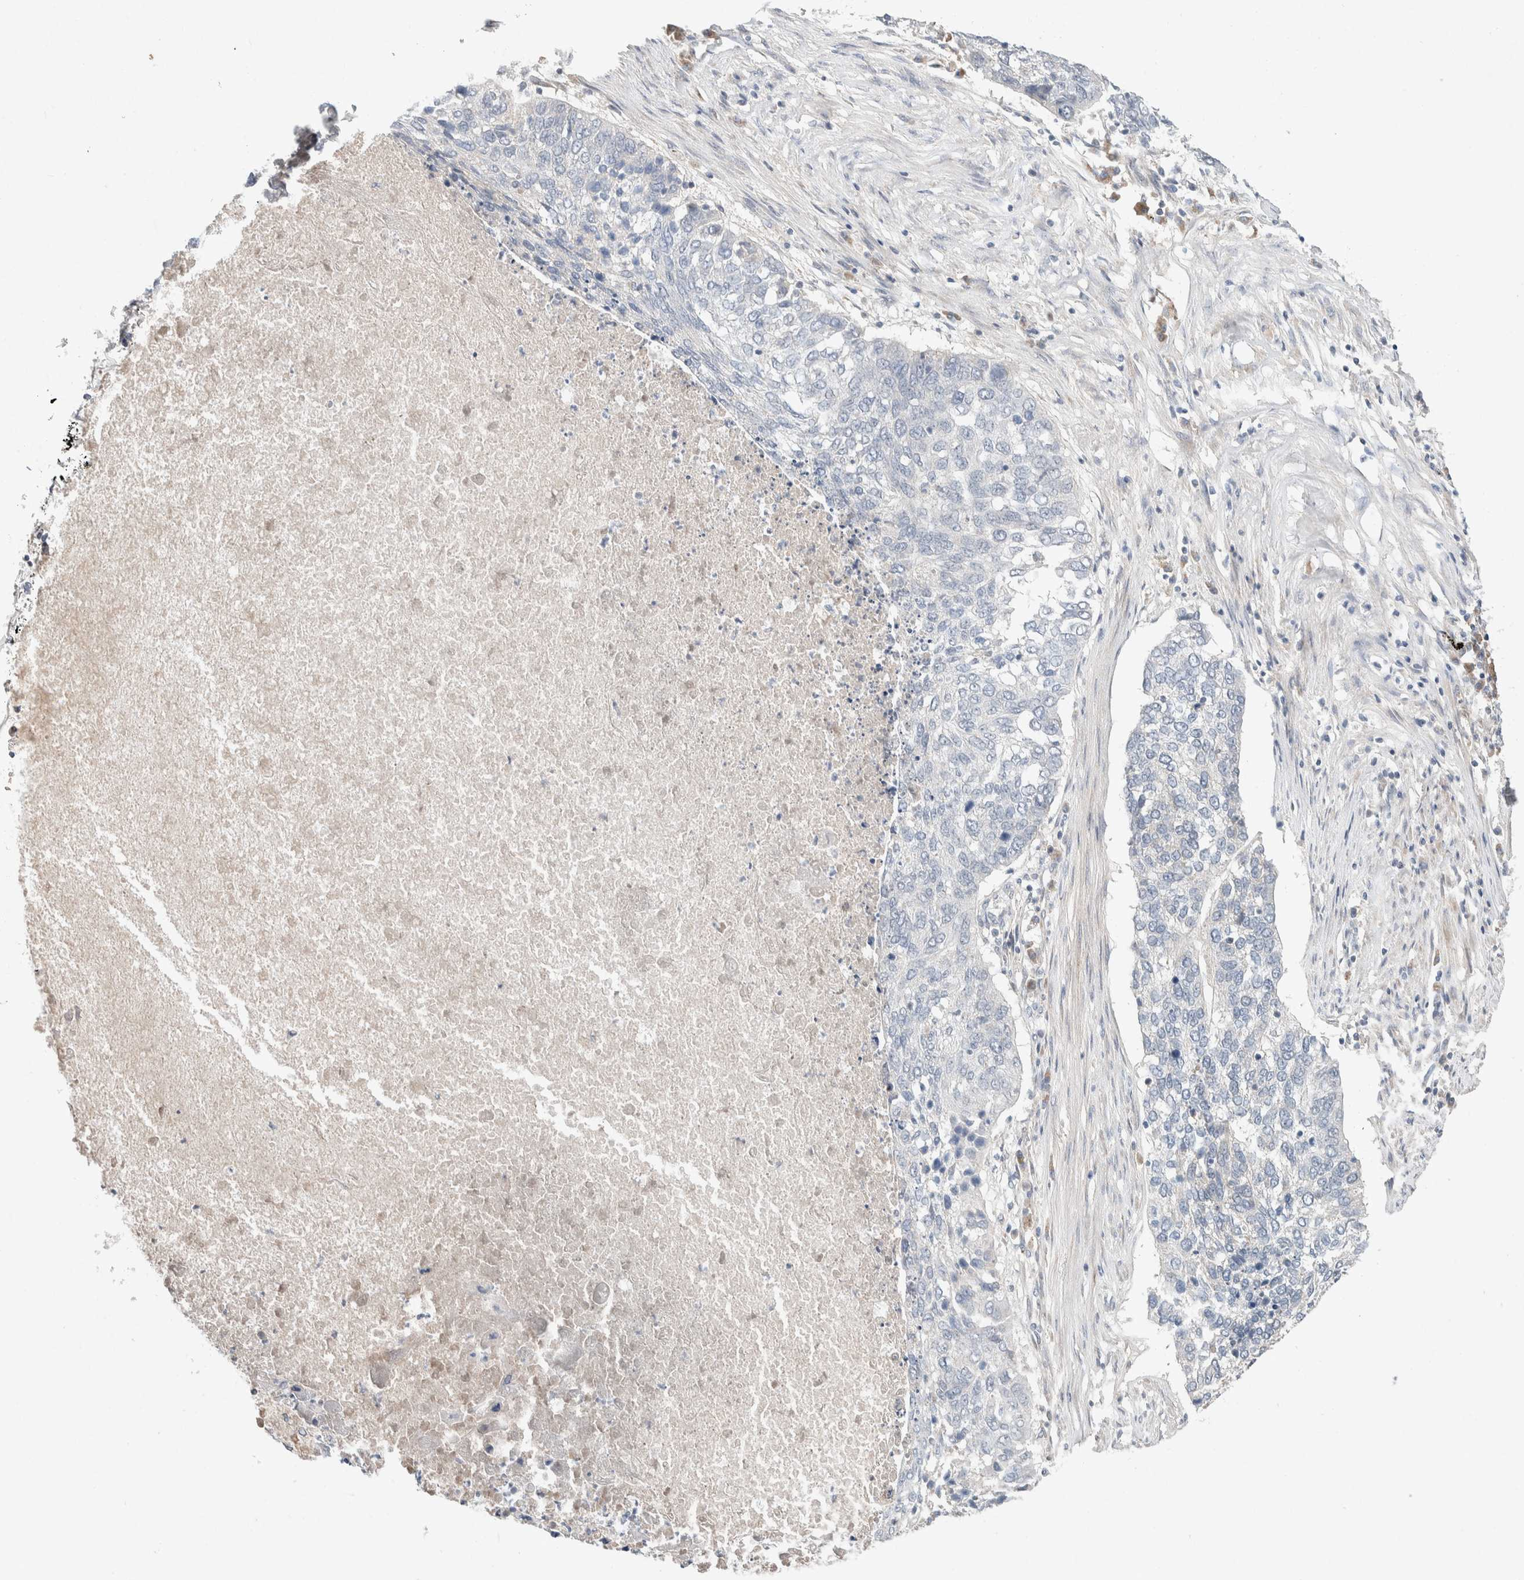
{"staining": {"intensity": "negative", "quantity": "none", "location": "none"}, "tissue": "lung cancer", "cell_type": "Tumor cells", "image_type": "cancer", "snomed": [{"axis": "morphology", "description": "Squamous cell carcinoma, NOS"}, {"axis": "topography", "description": "Lung"}], "caption": "Squamous cell carcinoma (lung) was stained to show a protein in brown. There is no significant positivity in tumor cells.", "gene": "CMTM4", "patient": {"sex": "female", "age": 63}}